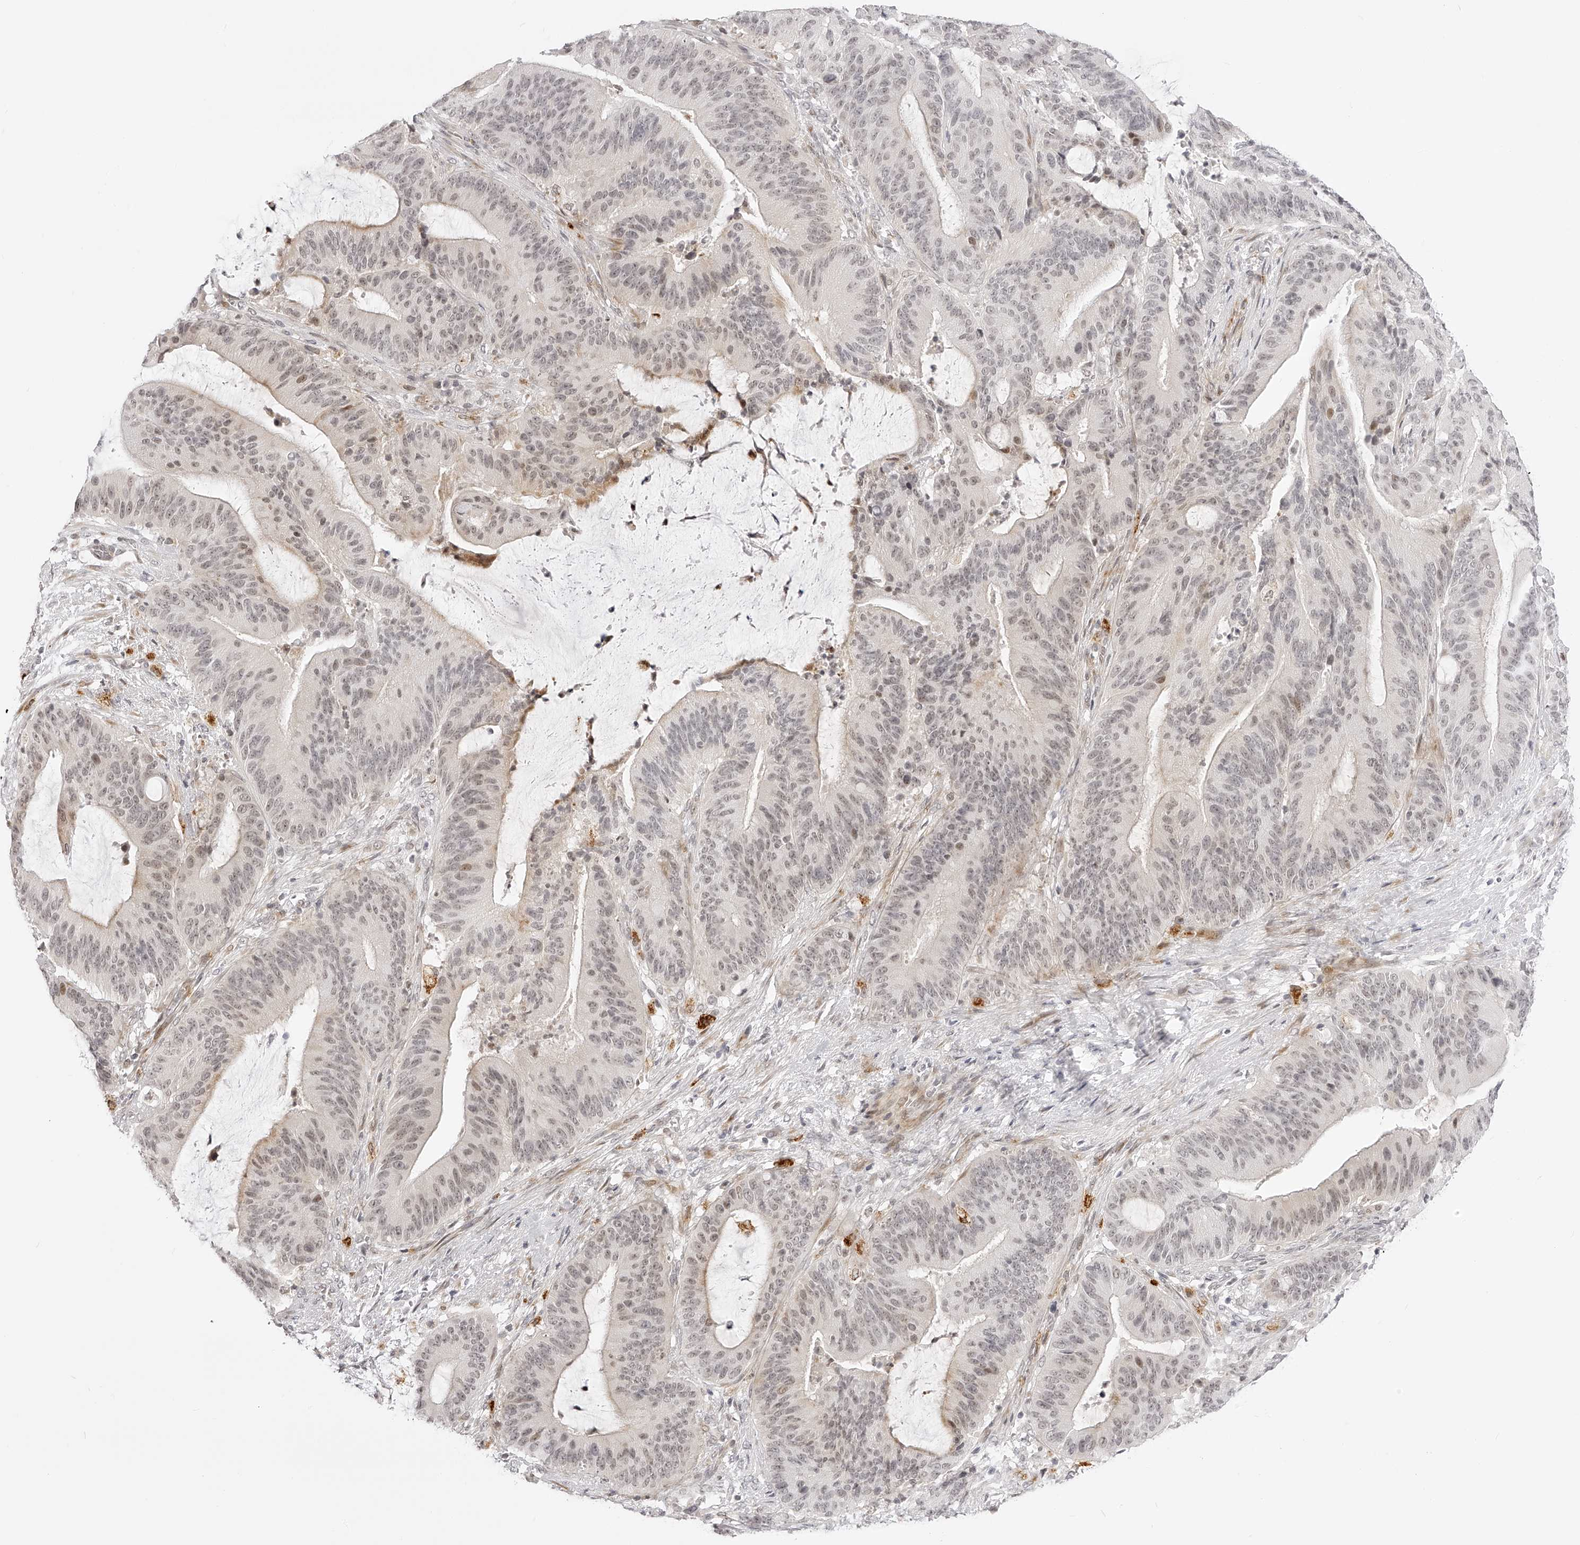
{"staining": {"intensity": "moderate", "quantity": "25%-75%", "location": "cytoplasmic/membranous,nuclear"}, "tissue": "liver cancer", "cell_type": "Tumor cells", "image_type": "cancer", "snomed": [{"axis": "morphology", "description": "Normal tissue, NOS"}, {"axis": "morphology", "description": "Cholangiocarcinoma"}, {"axis": "topography", "description": "Liver"}, {"axis": "topography", "description": "Peripheral nerve tissue"}], "caption": "Human liver cancer (cholangiocarcinoma) stained for a protein (brown) displays moderate cytoplasmic/membranous and nuclear positive staining in approximately 25%-75% of tumor cells.", "gene": "PLEKHG1", "patient": {"sex": "female", "age": 73}}